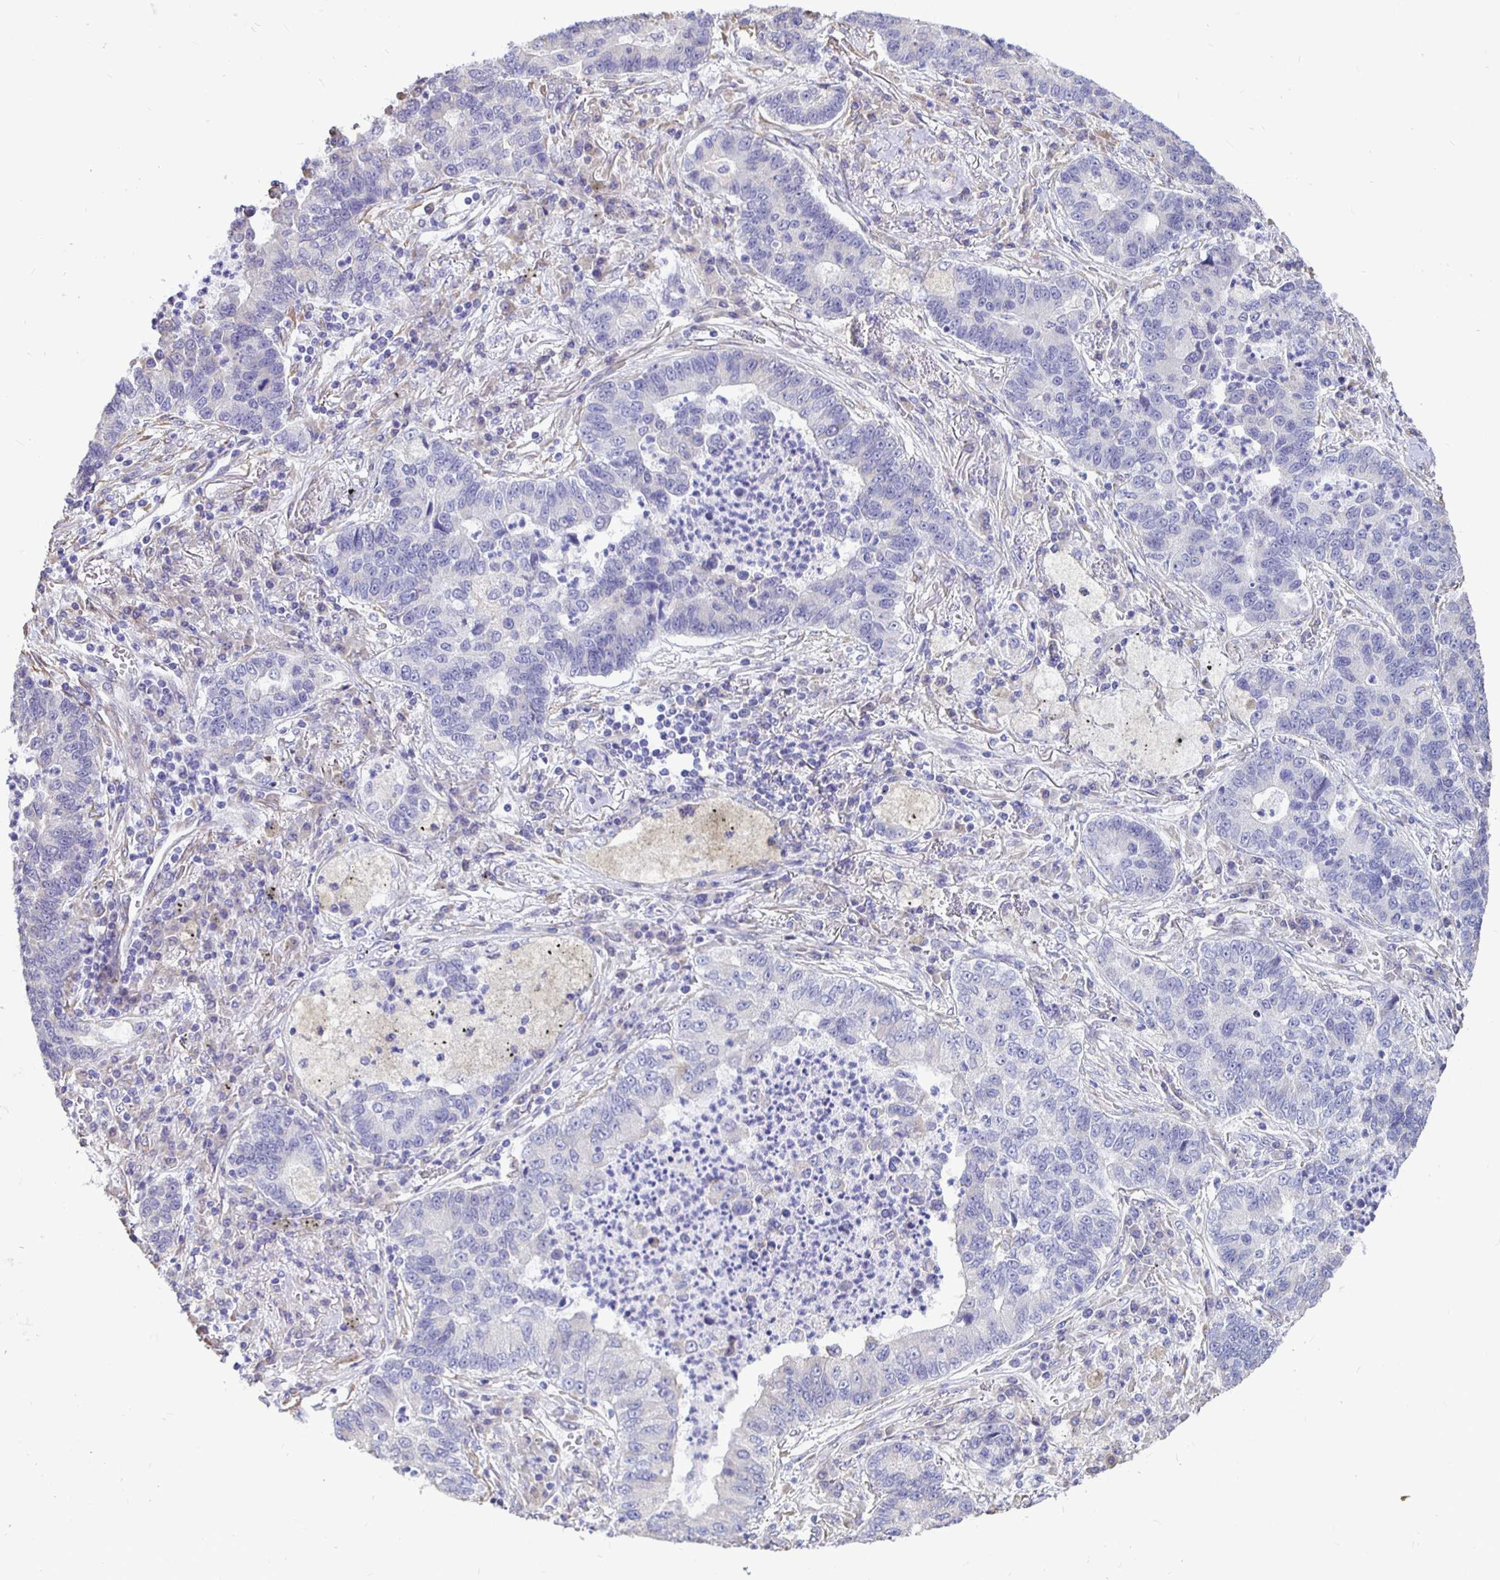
{"staining": {"intensity": "negative", "quantity": "none", "location": "none"}, "tissue": "lung cancer", "cell_type": "Tumor cells", "image_type": "cancer", "snomed": [{"axis": "morphology", "description": "Adenocarcinoma, NOS"}, {"axis": "topography", "description": "Lung"}], "caption": "Immunohistochemistry (IHC) histopathology image of human lung cancer (adenocarcinoma) stained for a protein (brown), which displays no staining in tumor cells. (DAB IHC with hematoxylin counter stain).", "gene": "DNAI2", "patient": {"sex": "female", "age": 57}}